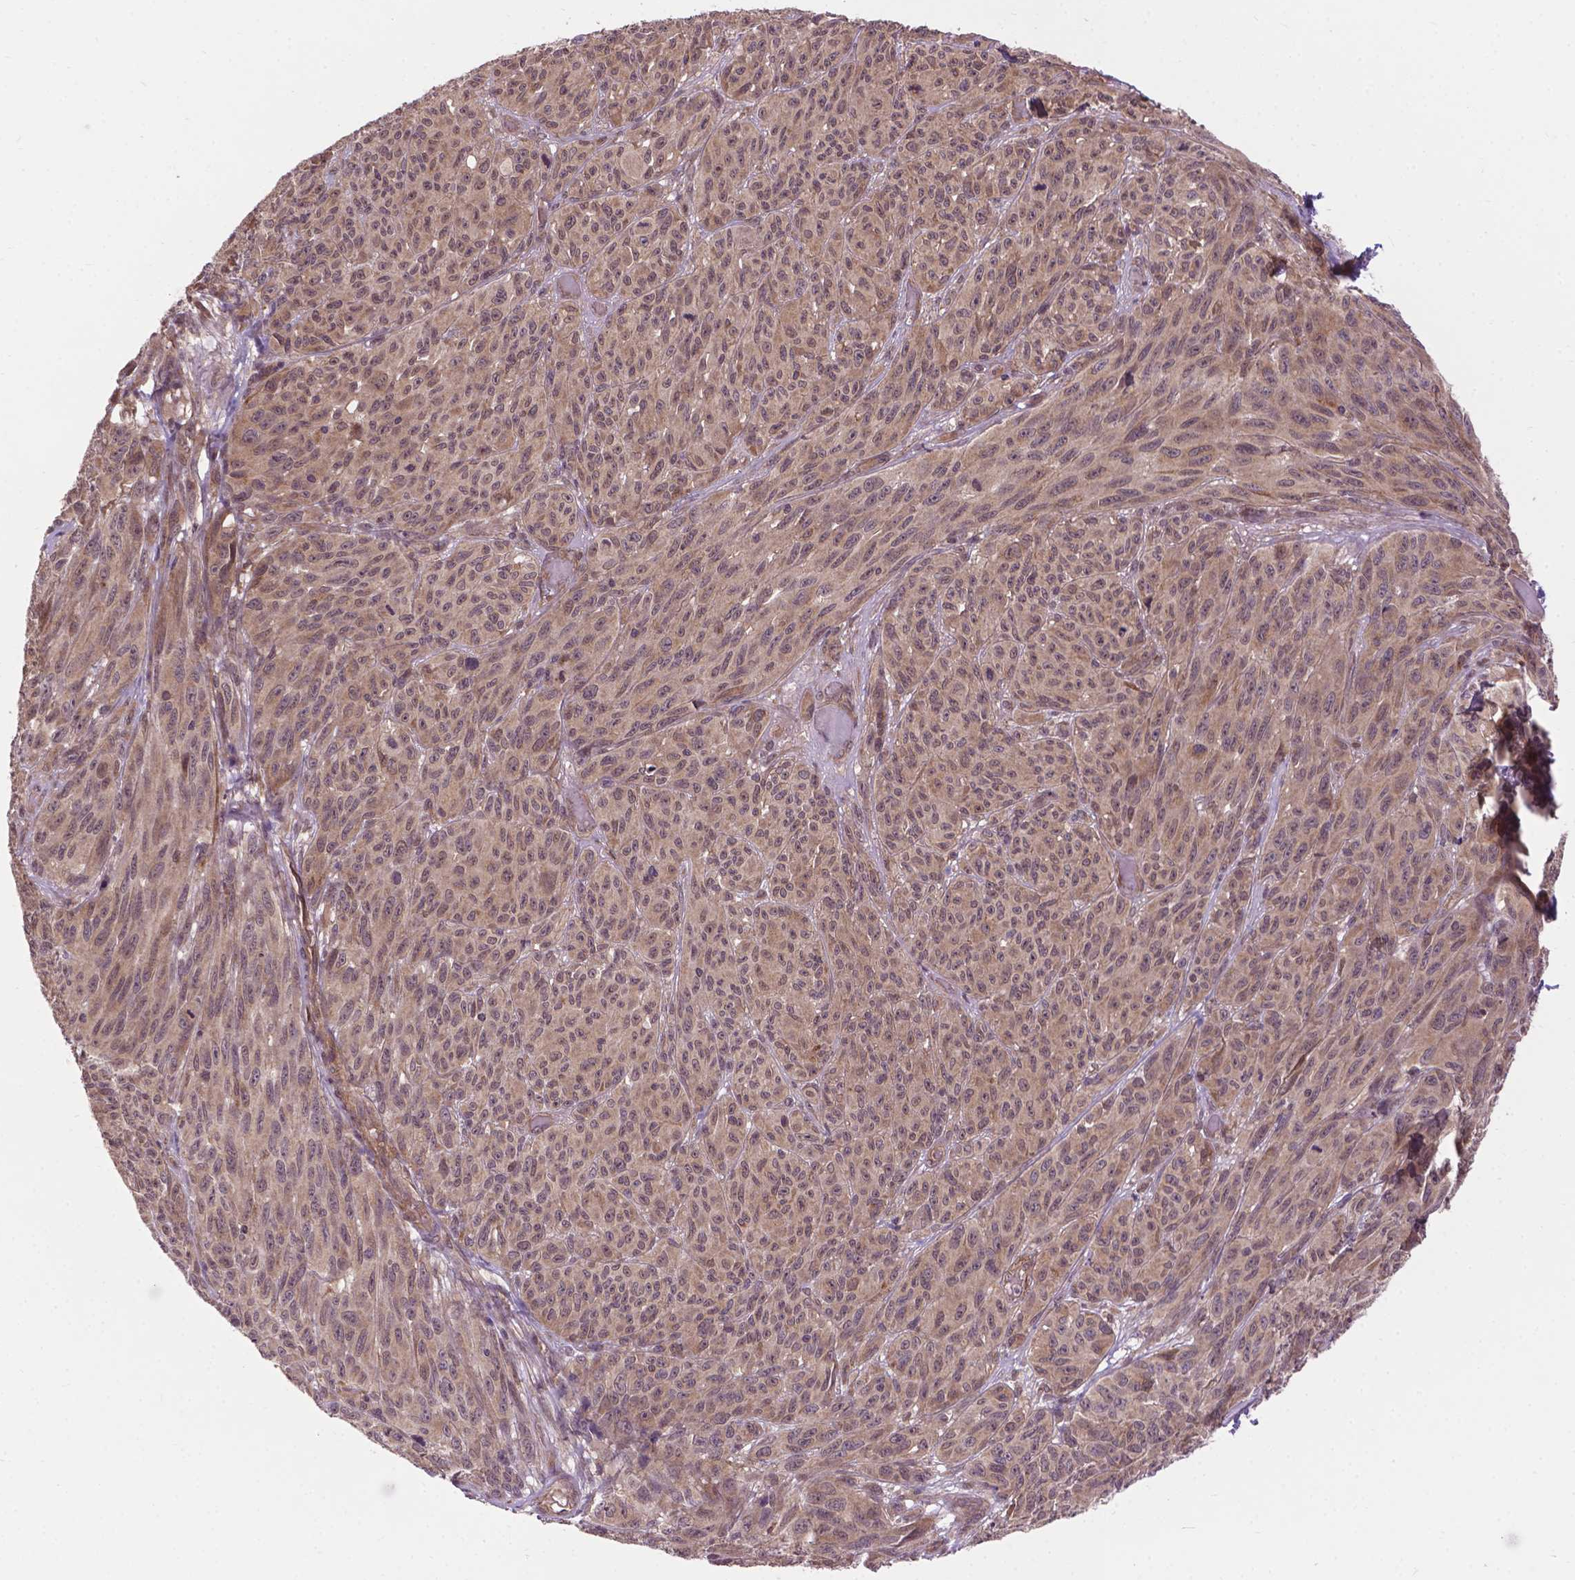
{"staining": {"intensity": "weak", "quantity": ">75%", "location": "cytoplasmic/membranous"}, "tissue": "melanoma", "cell_type": "Tumor cells", "image_type": "cancer", "snomed": [{"axis": "morphology", "description": "Malignant melanoma, NOS"}, {"axis": "topography", "description": "Vulva, labia, clitoris and Bartholin´s gland, NO"}], "caption": "Brown immunohistochemical staining in malignant melanoma displays weak cytoplasmic/membranous expression in approximately >75% of tumor cells.", "gene": "ZNF616", "patient": {"sex": "female", "age": 75}}